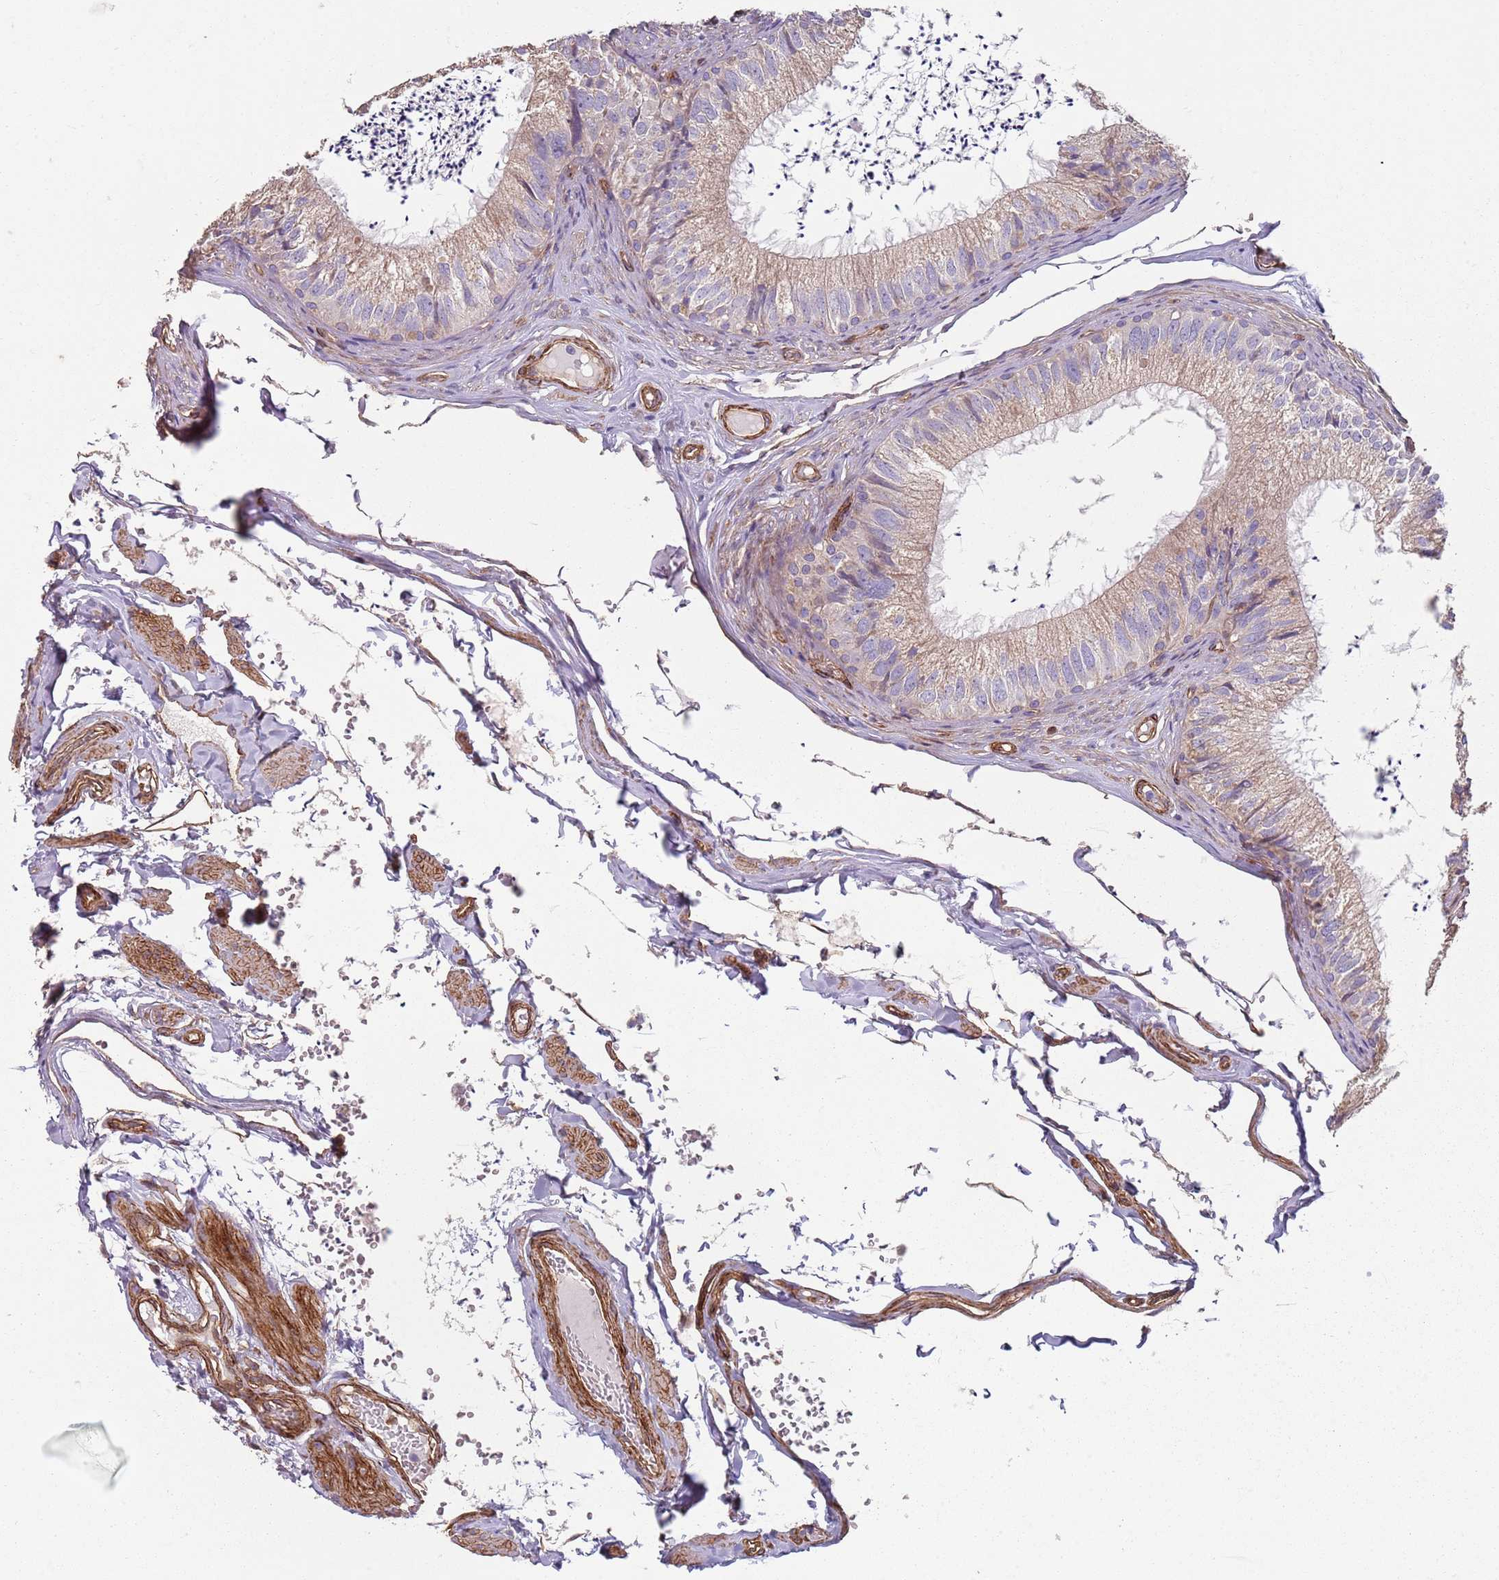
{"staining": {"intensity": "weak", "quantity": "25%-75%", "location": "cytoplasmic/membranous"}, "tissue": "epididymis", "cell_type": "Glandular cells", "image_type": "normal", "snomed": [{"axis": "morphology", "description": "Normal tissue, NOS"}, {"axis": "topography", "description": "Epididymis"}], "caption": "This photomicrograph displays benign epididymis stained with immunohistochemistry (IHC) to label a protein in brown. The cytoplasmic/membranous of glandular cells show weak positivity for the protein. Nuclei are counter-stained blue.", "gene": "PHLPP2", "patient": {"sex": "male", "age": 79}}